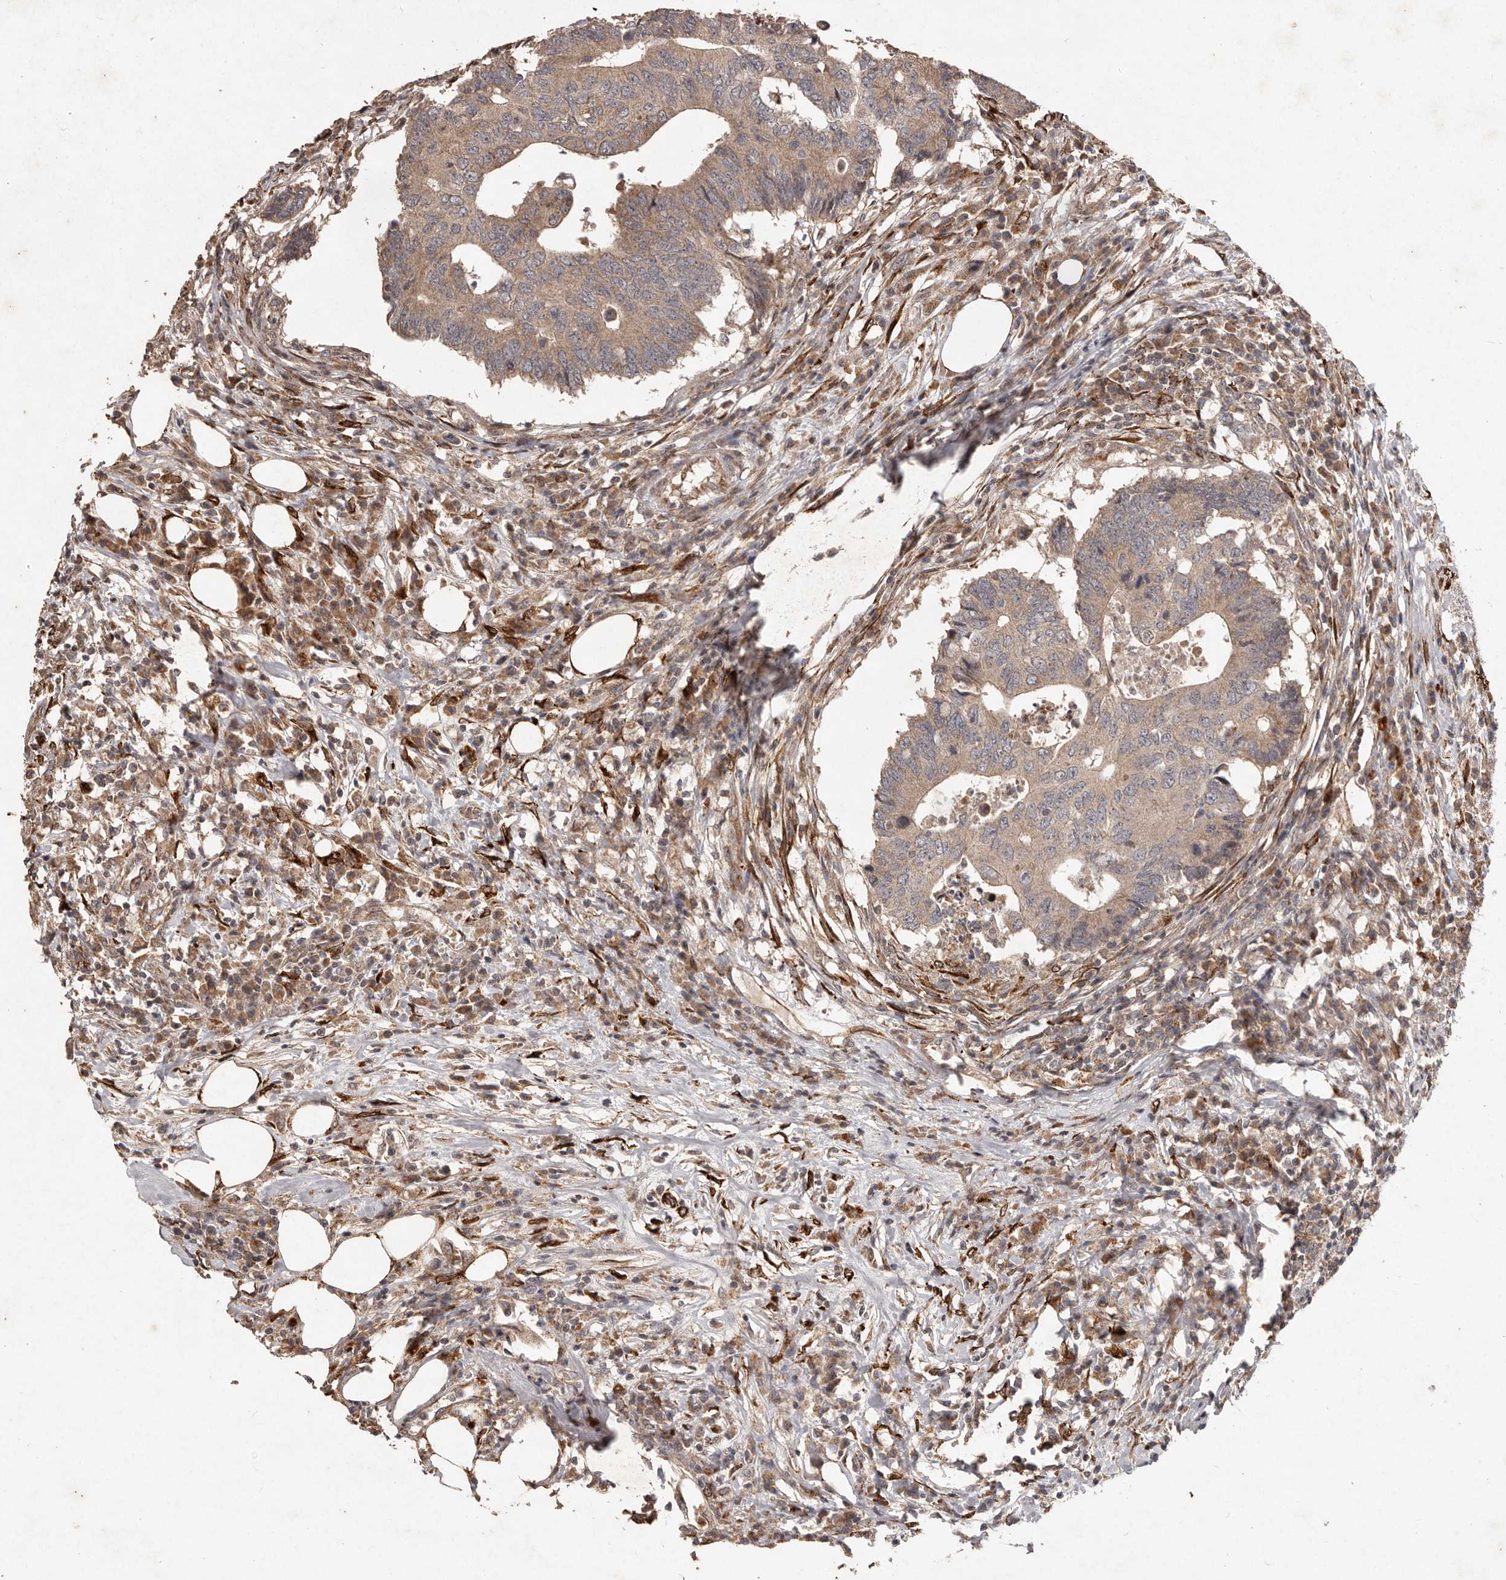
{"staining": {"intensity": "moderate", "quantity": ">75%", "location": "cytoplasmic/membranous"}, "tissue": "colorectal cancer", "cell_type": "Tumor cells", "image_type": "cancer", "snomed": [{"axis": "morphology", "description": "Adenocarcinoma, NOS"}, {"axis": "topography", "description": "Colon"}], "caption": "Immunohistochemistry of human adenocarcinoma (colorectal) shows medium levels of moderate cytoplasmic/membranous positivity in about >75% of tumor cells. (Brightfield microscopy of DAB IHC at high magnification).", "gene": "PLOD2", "patient": {"sex": "male", "age": 71}}